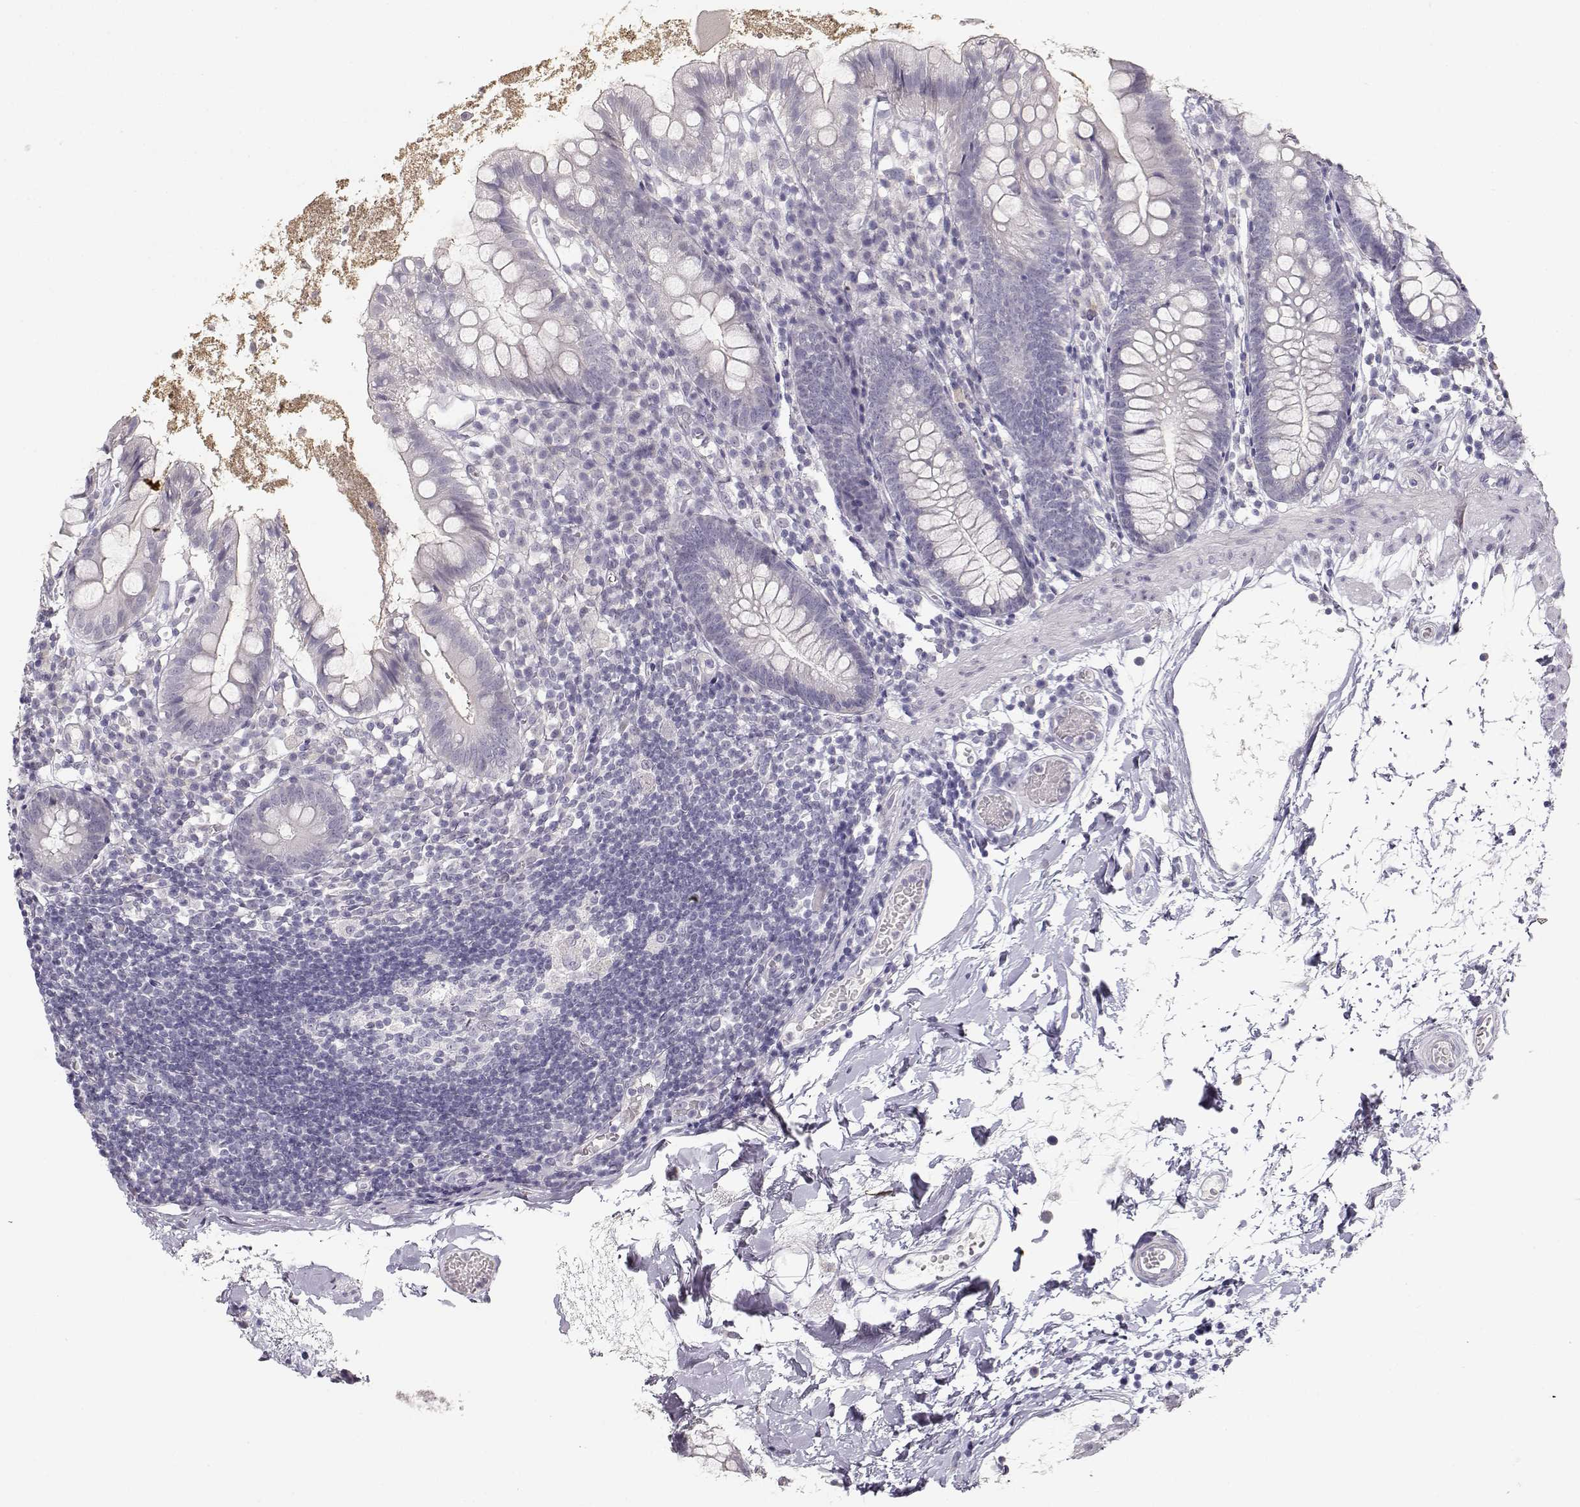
{"staining": {"intensity": "negative", "quantity": "none", "location": "none"}, "tissue": "small intestine", "cell_type": "Glandular cells", "image_type": "normal", "snomed": [{"axis": "morphology", "description": "Normal tissue, NOS"}, {"axis": "topography", "description": "Small intestine"}], "caption": "Human small intestine stained for a protein using immunohistochemistry (IHC) reveals no positivity in glandular cells.", "gene": "TKTL1", "patient": {"sex": "female", "age": 90}}